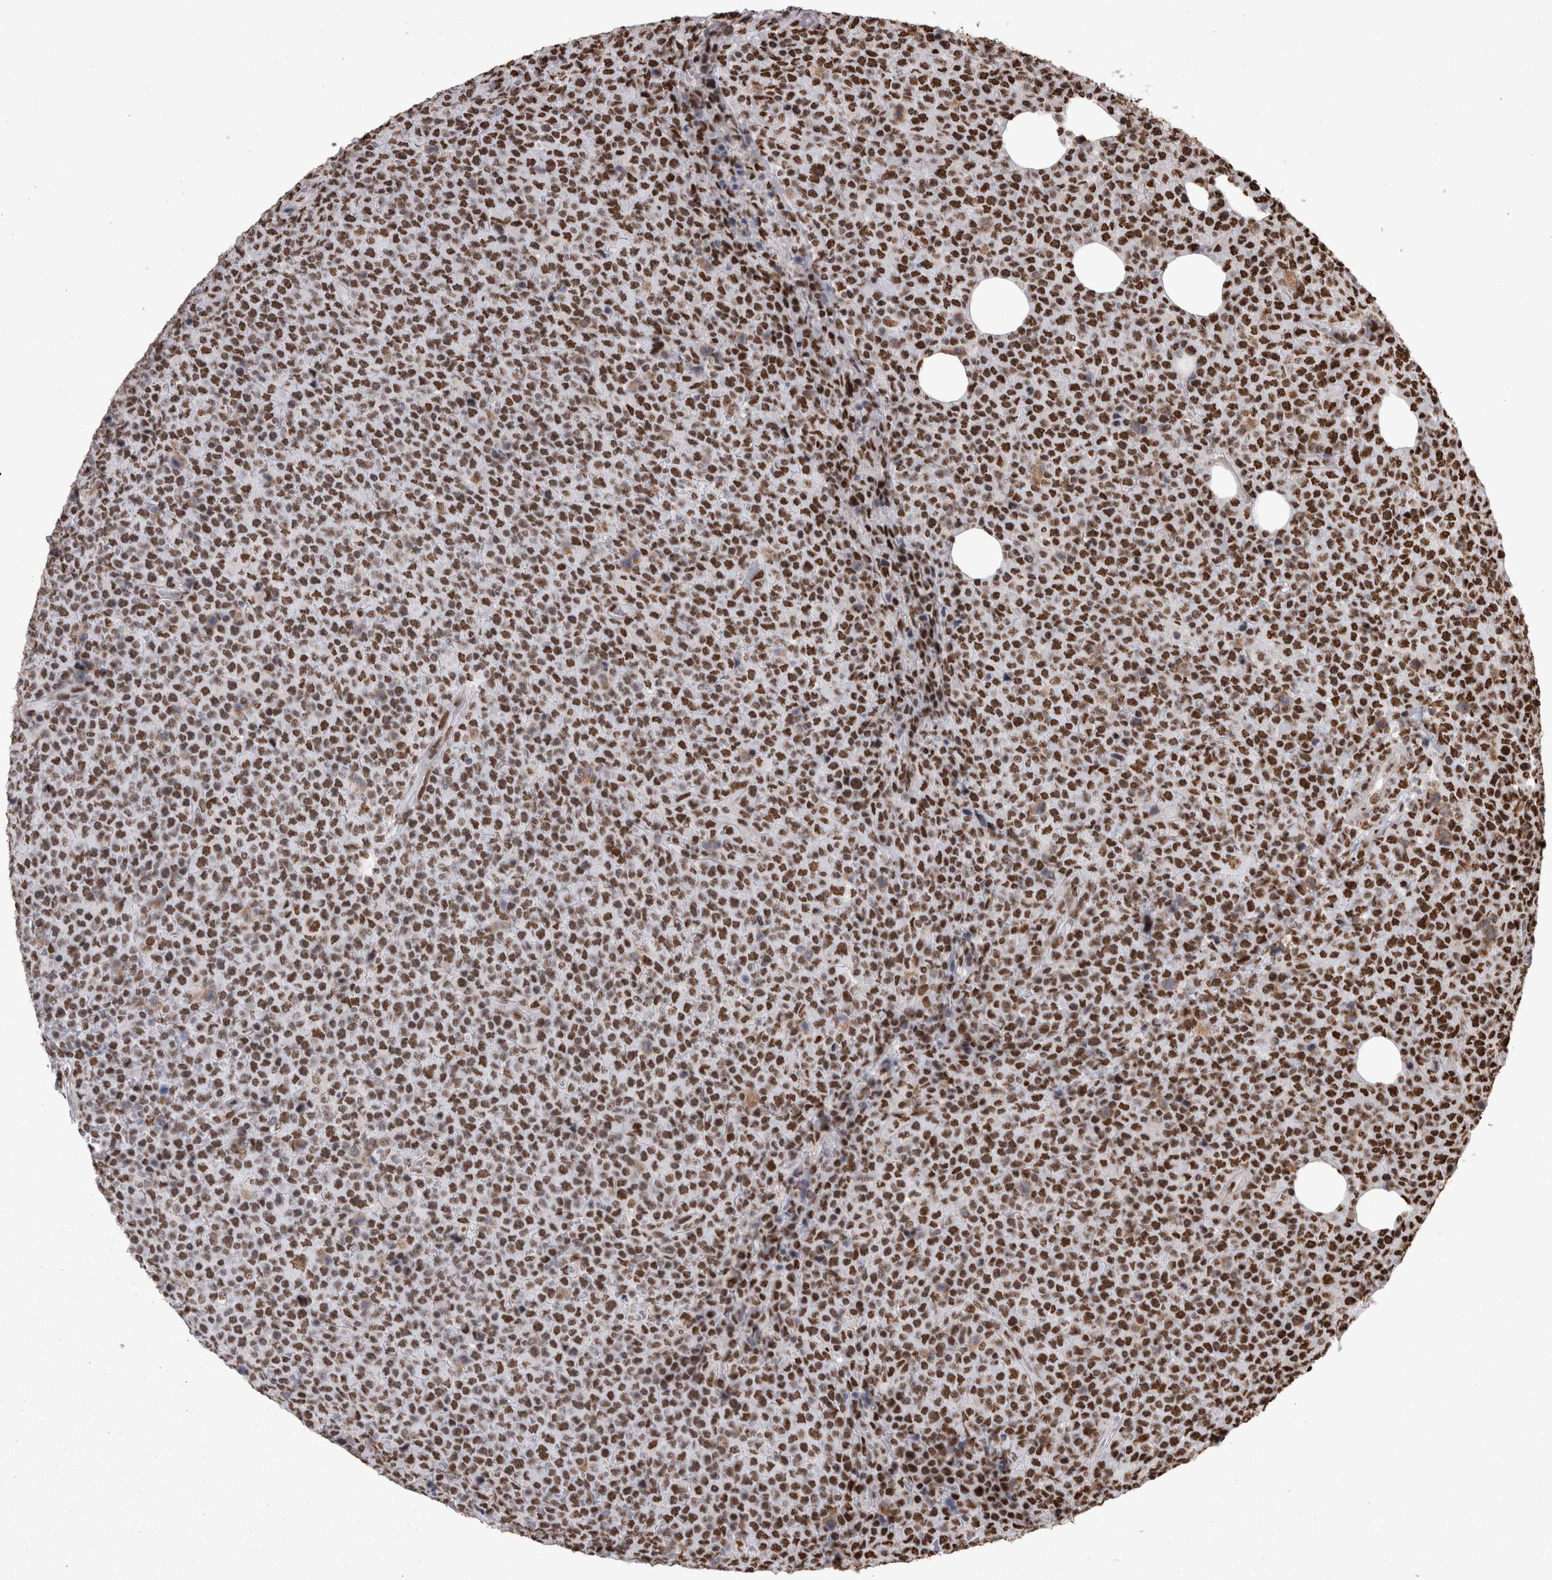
{"staining": {"intensity": "strong", "quantity": ">75%", "location": "nuclear"}, "tissue": "lymphoma", "cell_type": "Tumor cells", "image_type": "cancer", "snomed": [{"axis": "morphology", "description": "Malignant lymphoma, non-Hodgkin's type, High grade"}, {"axis": "topography", "description": "Lymph node"}], "caption": "Immunohistochemical staining of human lymphoma exhibits strong nuclear protein expression in about >75% of tumor cells.", "gene": "HNRNPM", "patient": {"sex": "male", "age": 13}}